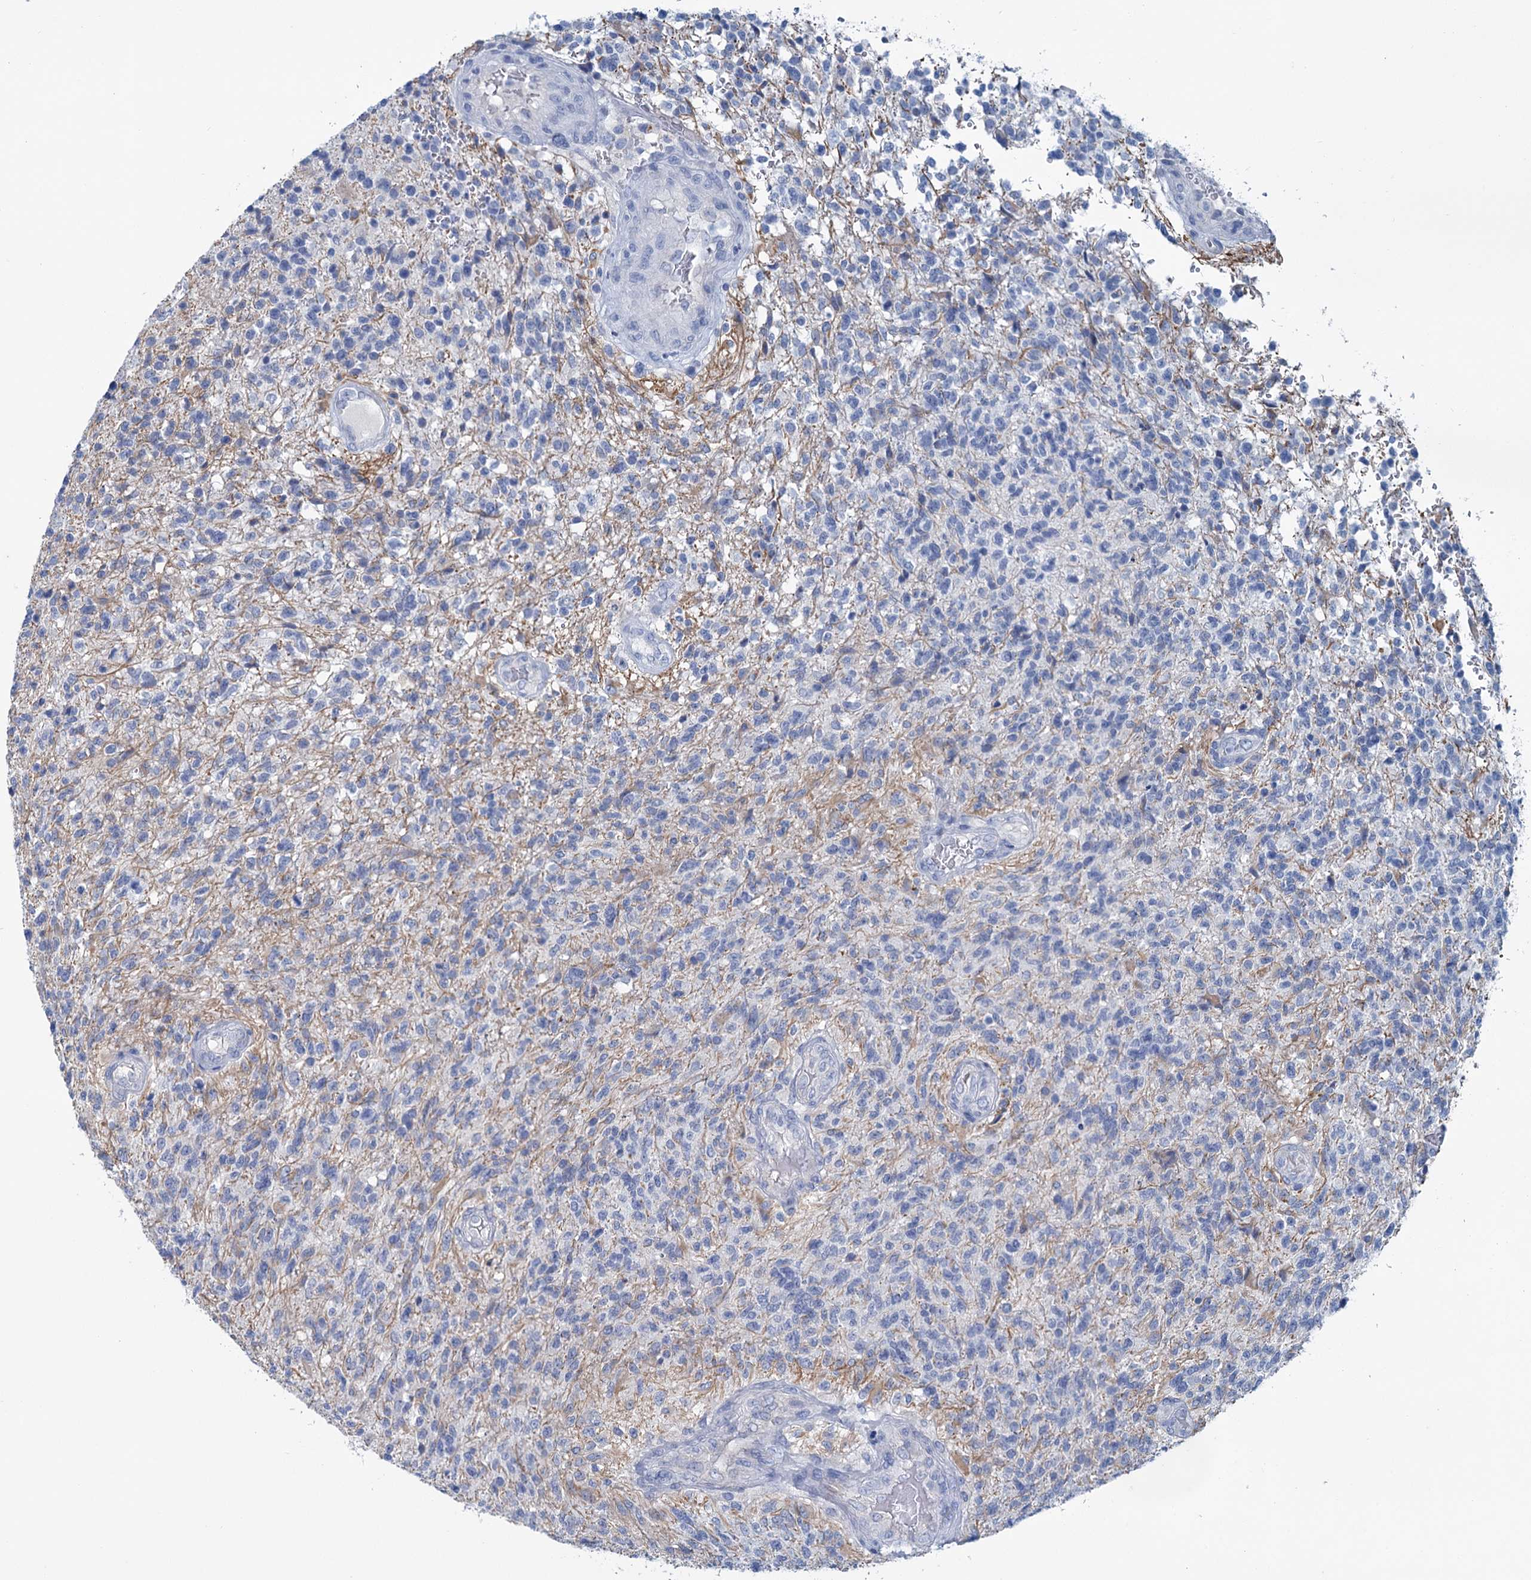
{"staining": {"intensity": "negative", "quantity": "none", "location": "none"}, "tissue": "glioma", "cell_type": "Tumor cells", "image_type": "cancer", "snomed": [{"axis": "morphology", "description": "Glioma, malignant, High grade"}, {"axis": "topography", "description": "Brain"}], "caption": "Malignant glioma (high-grade) was stained to show a protein in brown. There is no significant expression in tumor cells. The staining is performed using DAB (3,3'-diaminobenzidine) brown chromogen with nuclei counter-stained in using hematoxylin.", "gene": "MYOZ3", "patient": {"sex": "male", "age": 56}}